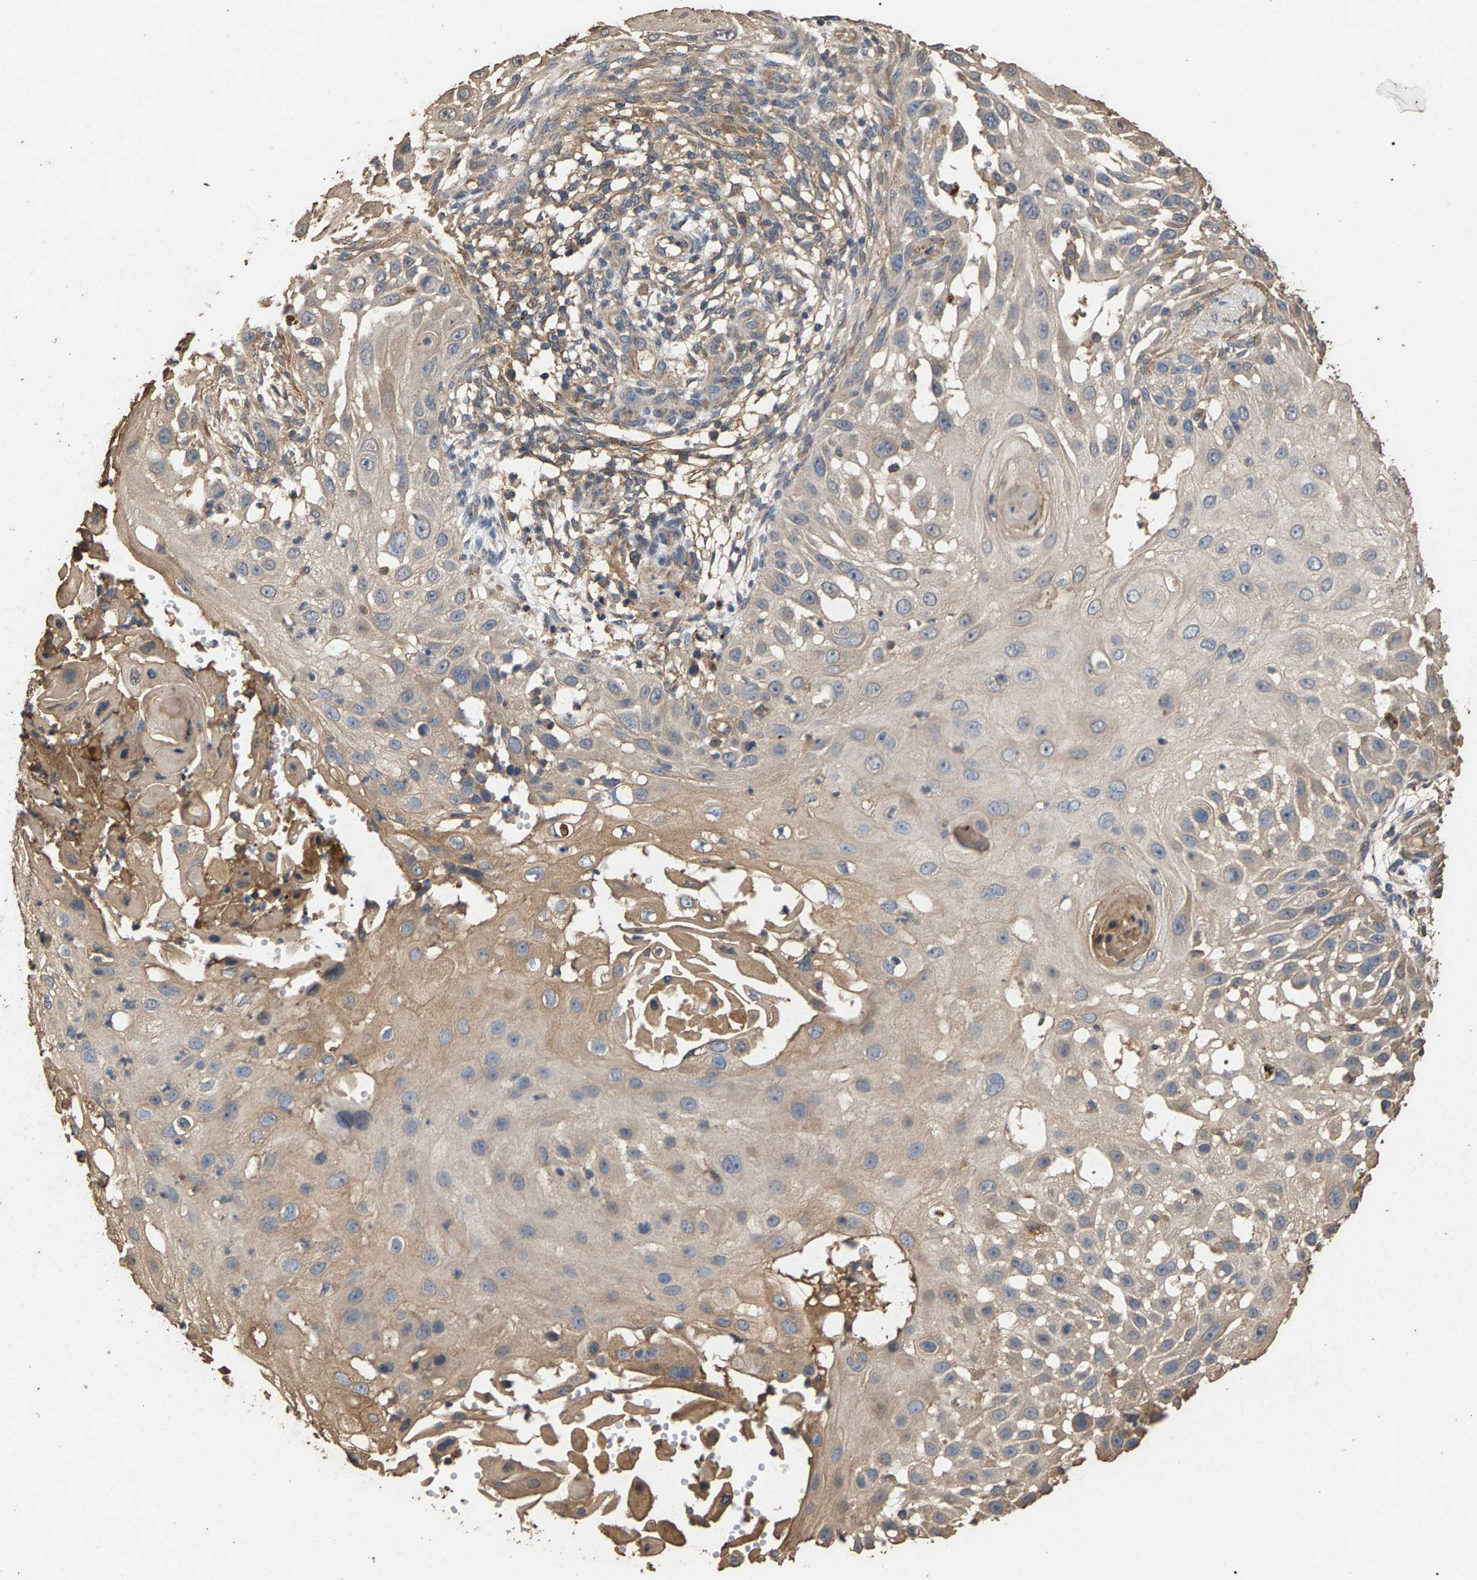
{"staining": {"intensity": "weak", "quantity": "<25%", "location": "cytoplasmic/membranous"}, "tissue": "skin cancer", "cell_type": "Tumor cells", "image_type": "cancer", "snomed": [{"axis": "morphology", "description": "Squamous cell carcinoma, NOS"}, {"axis": "topography", "description": "Skin"}], "caption": "The histopathology image shows no significant expression in tumor cells of squamous cell carcinoma (skin).", "gene": "HTRA3", "patient": {"sex": "female", "age": 44}}